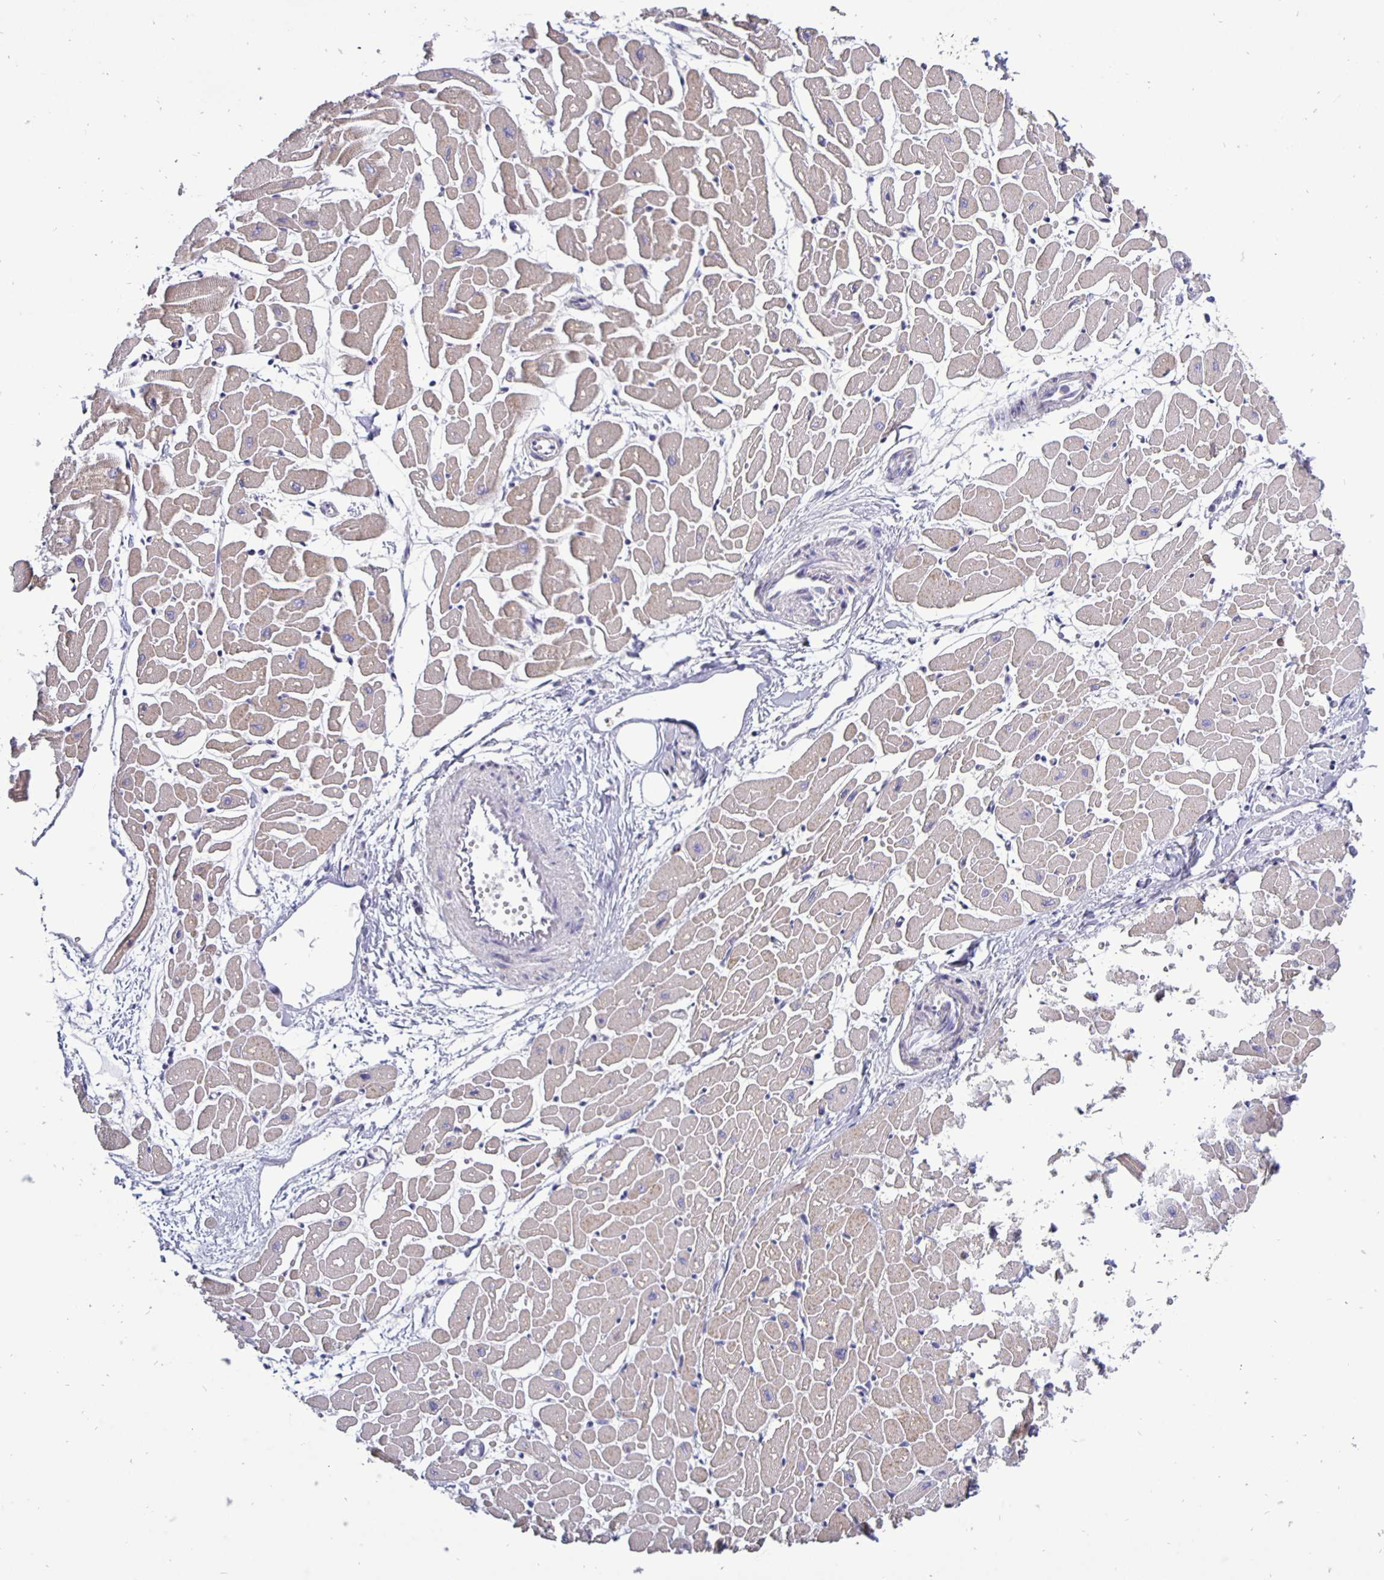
{"staining": {"intensity": "weak", "quantity": "25%-75%", "location": "cytoplasmic/membranous"}, "tissue": "heart muscle", "cell_type": "Cardiomyocytes", "image_type": "normal", "snomed": [{"axis": "morphology", "description": "Normal tissue, NOS"}, {"axis": "topography", "description": "Heart"}], "caption": "A low amount of weak cytoplasmic/membranous expression is appreciated in about 25%-75% of cardiomyocytes in normal heart muscle. Using DAB (3,3'-diaminobenzidine) (brown) and hematoxylin (blue) stains, captured at high magnification using brightfield microscopy.", "gene": "ERBB2", "patient": {"sex": "male", "age": 57}}